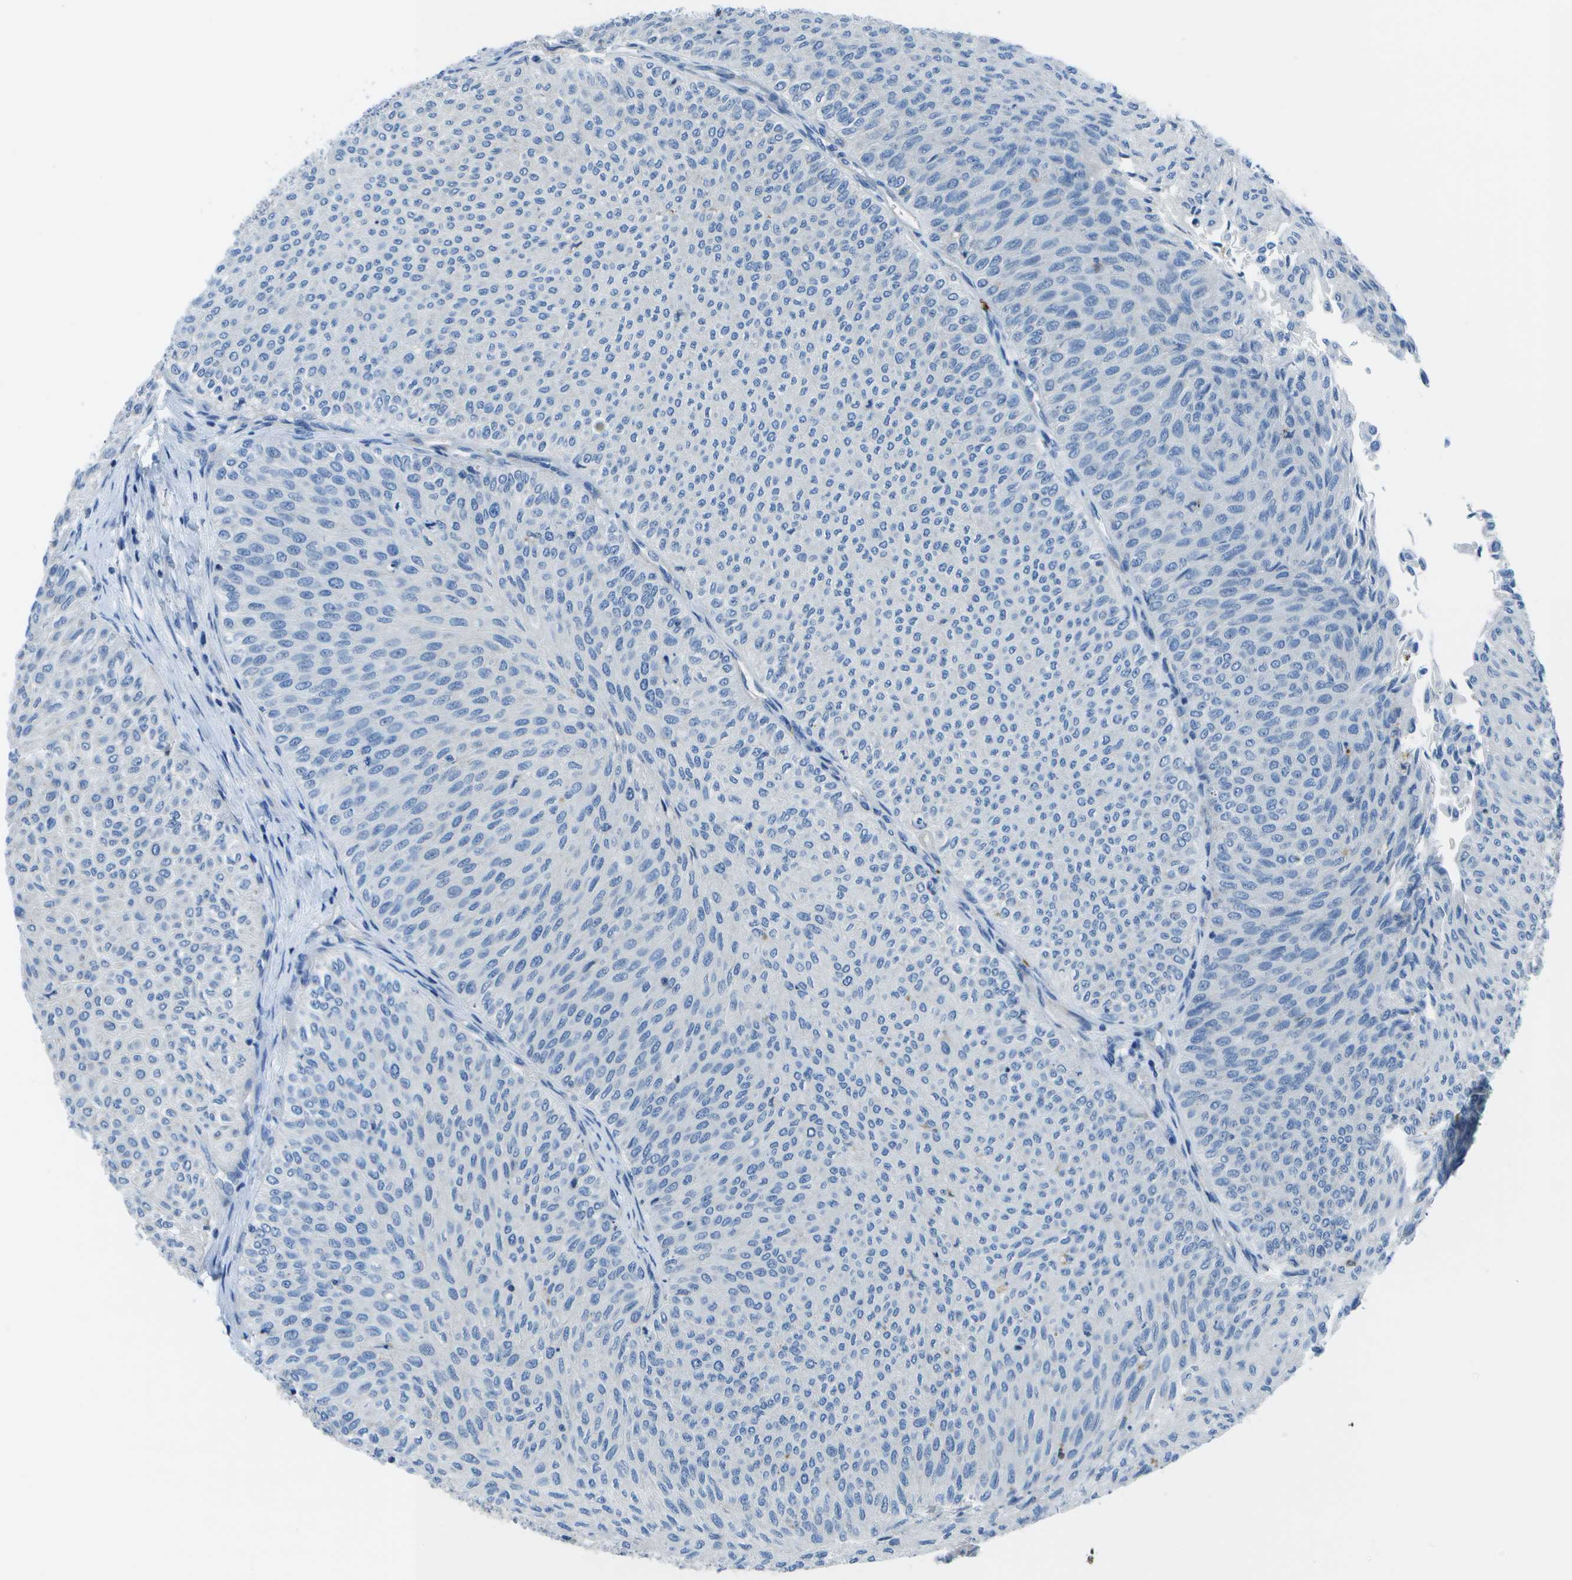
{"staining": {"intensity": "negative", "quantity": "none", "location": "none"}, "tissue": "urothelial cancer", "cell_type": "Tumor cells", "image_type": "cancer", "snomed": [{"axis": "morphology", "description": "Urothelial carcinoma, Low grade"}, {"axis": "topography", "description": "Urinary bladder"}], "caption": "Human urothelial cancer stained for a protein using IHC exhibits no positivity in tumor cells.", "gene": "DCT", "patient": {"sex": "male", "age": 78}}